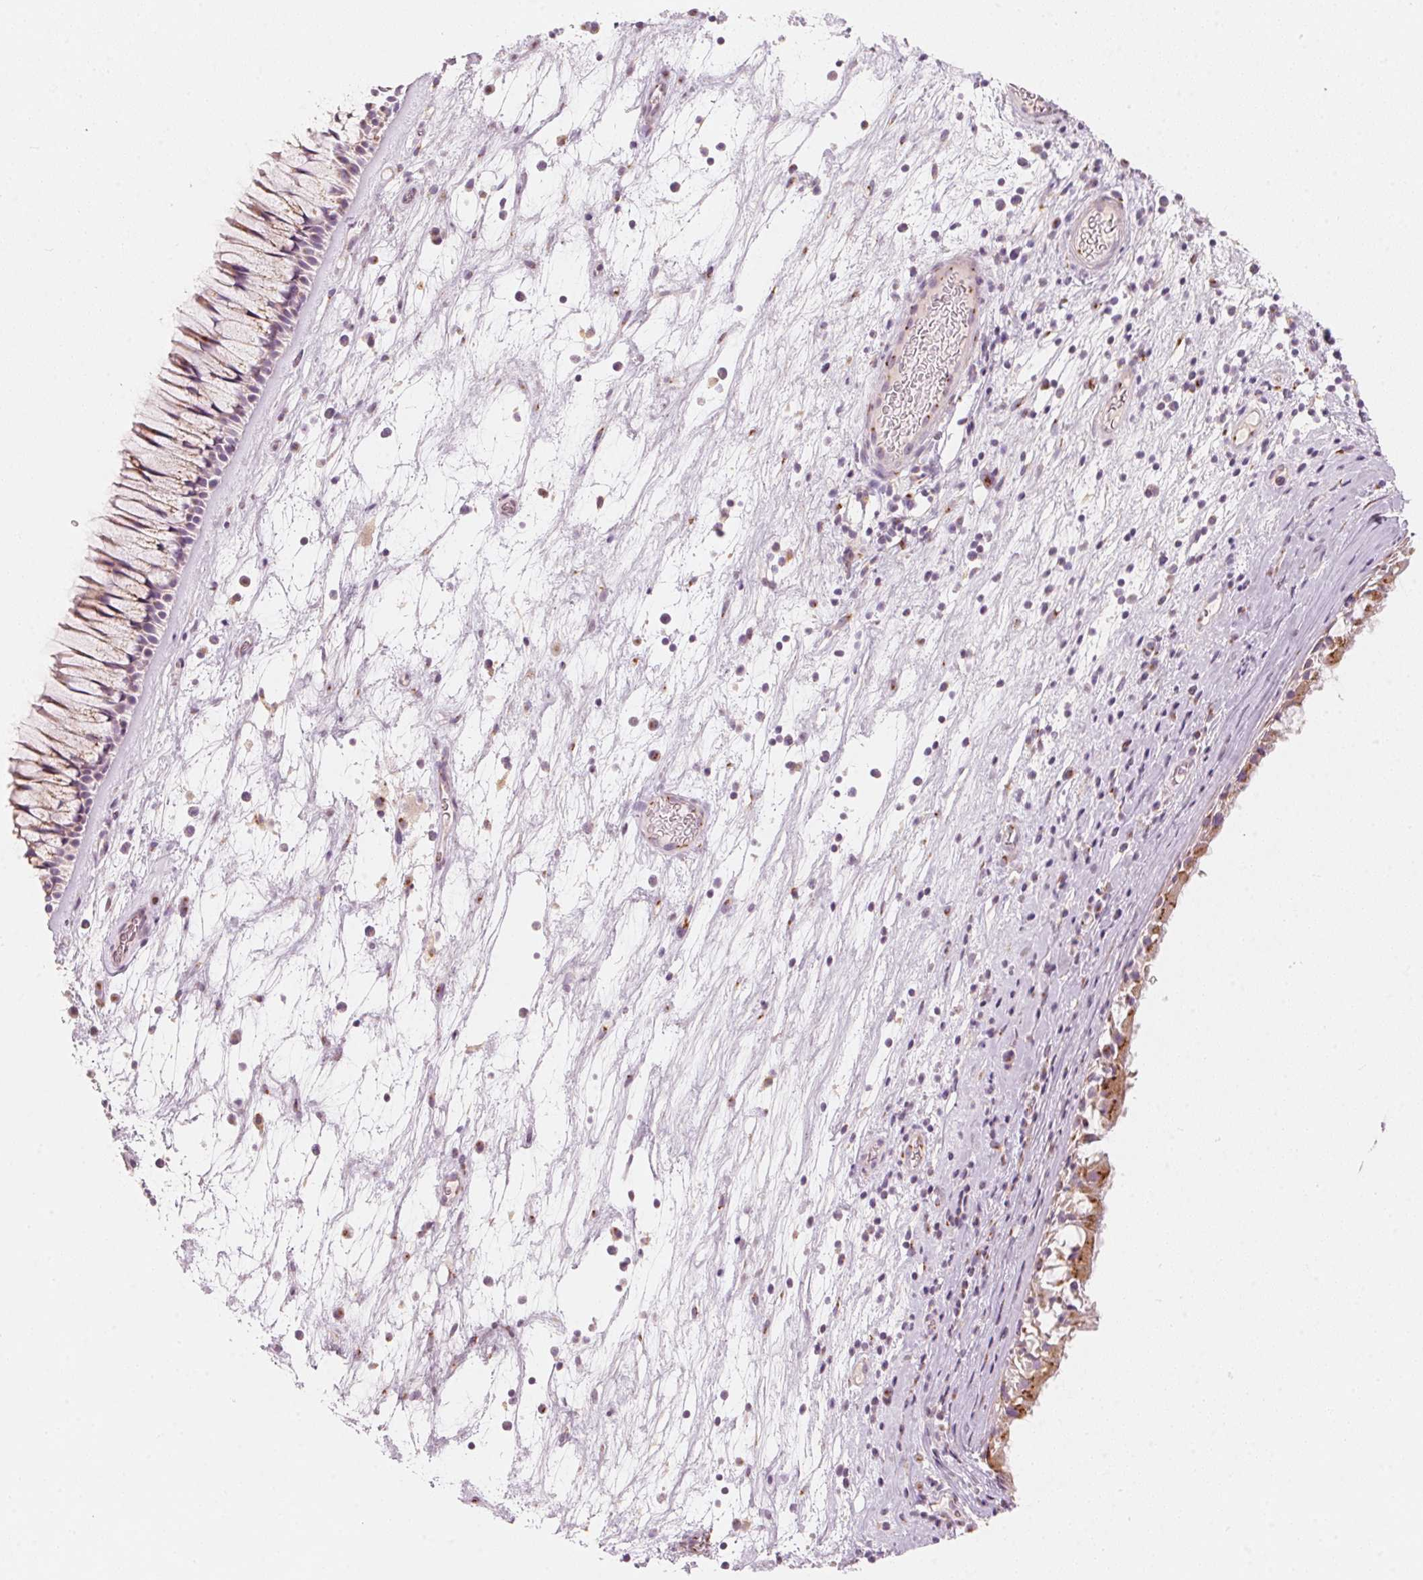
{"staining": {"intensity": "weak", "quantity": "25%-75%", "location": "cytoplasmic/membranous"}, "tissue": "nasopharynx", "cell_type": "Respiratory epithelial cells", "image_type": "normal", "snomed": [{"axis": "morphology", "description": "Normal tissue, NOS"}, {"axis": "topography", "description": "Nasopharynx"}], "caption": "A micrograph of nasopharynx stained for a protein reveals weak cytoplasmic/membranous brown staining in respiratory epithelial cells.", "gene": "DRAM2", "patient": {"sex": "male", "age": 74}}